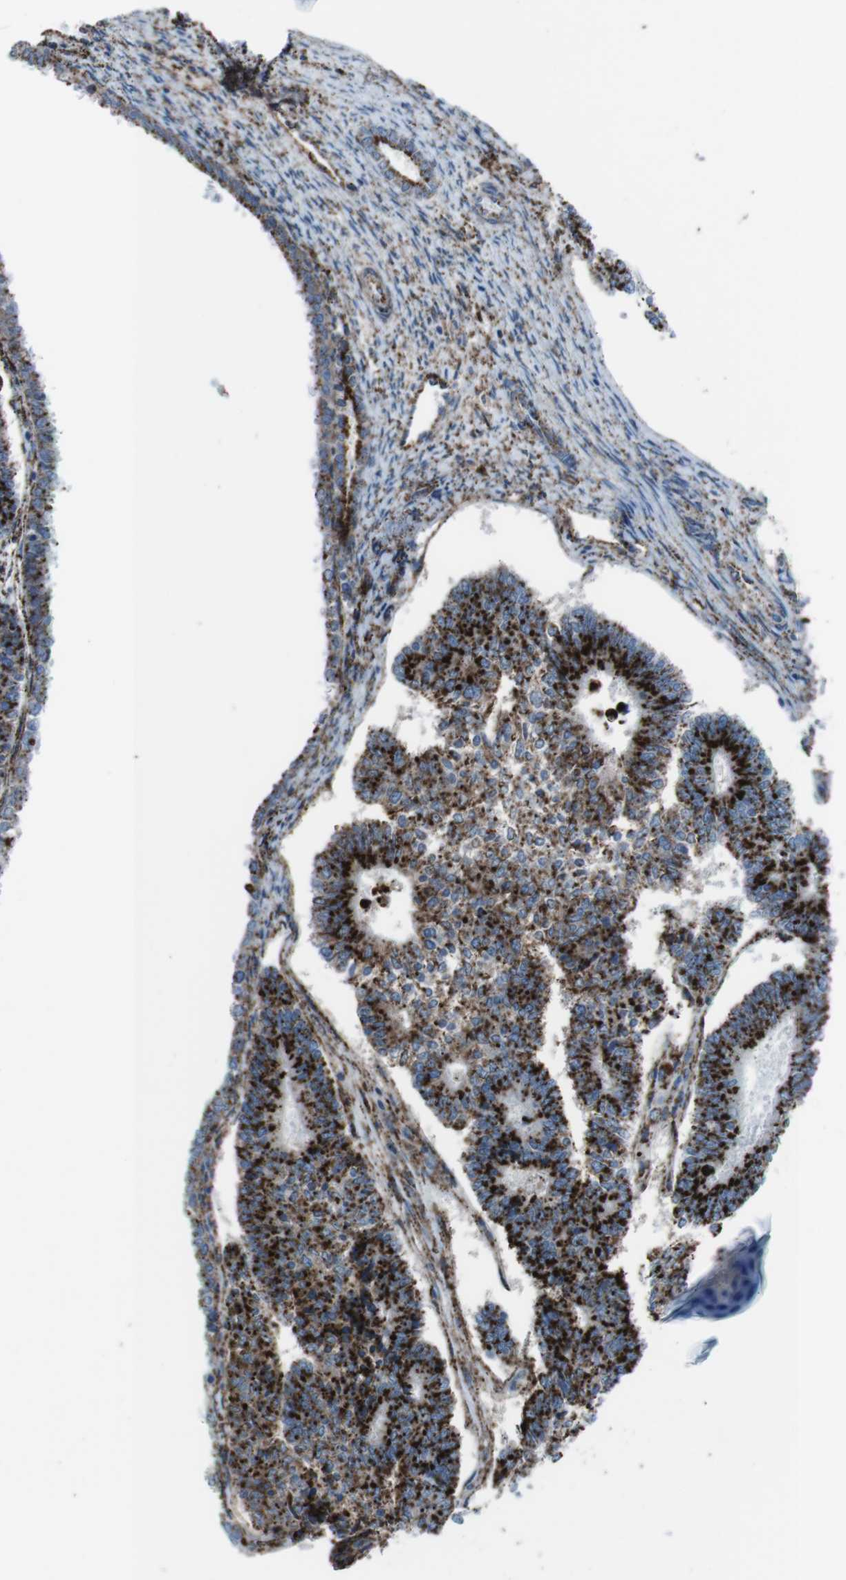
{"staining": {"intensity": "strong", "quantity": ">75%", "location": "cytoplasmic/membranous"}, "tissue": "endometrial cancer", "cell_type": "Tumor cells", "image_type": "cancer", "snomed": [{"axis": "morphology", "description": "Adenocarcinoma, NOS"}, {"axis": "topography", "description": "Endometrium"}], "caption": "Protein expression analysis of endometrial cancer exhibits strong cytoplasmic/membranous expression in about >75% of tumor cells.", "gene": "SCARB2", "patient": {"sex": "female", "age": 70}}